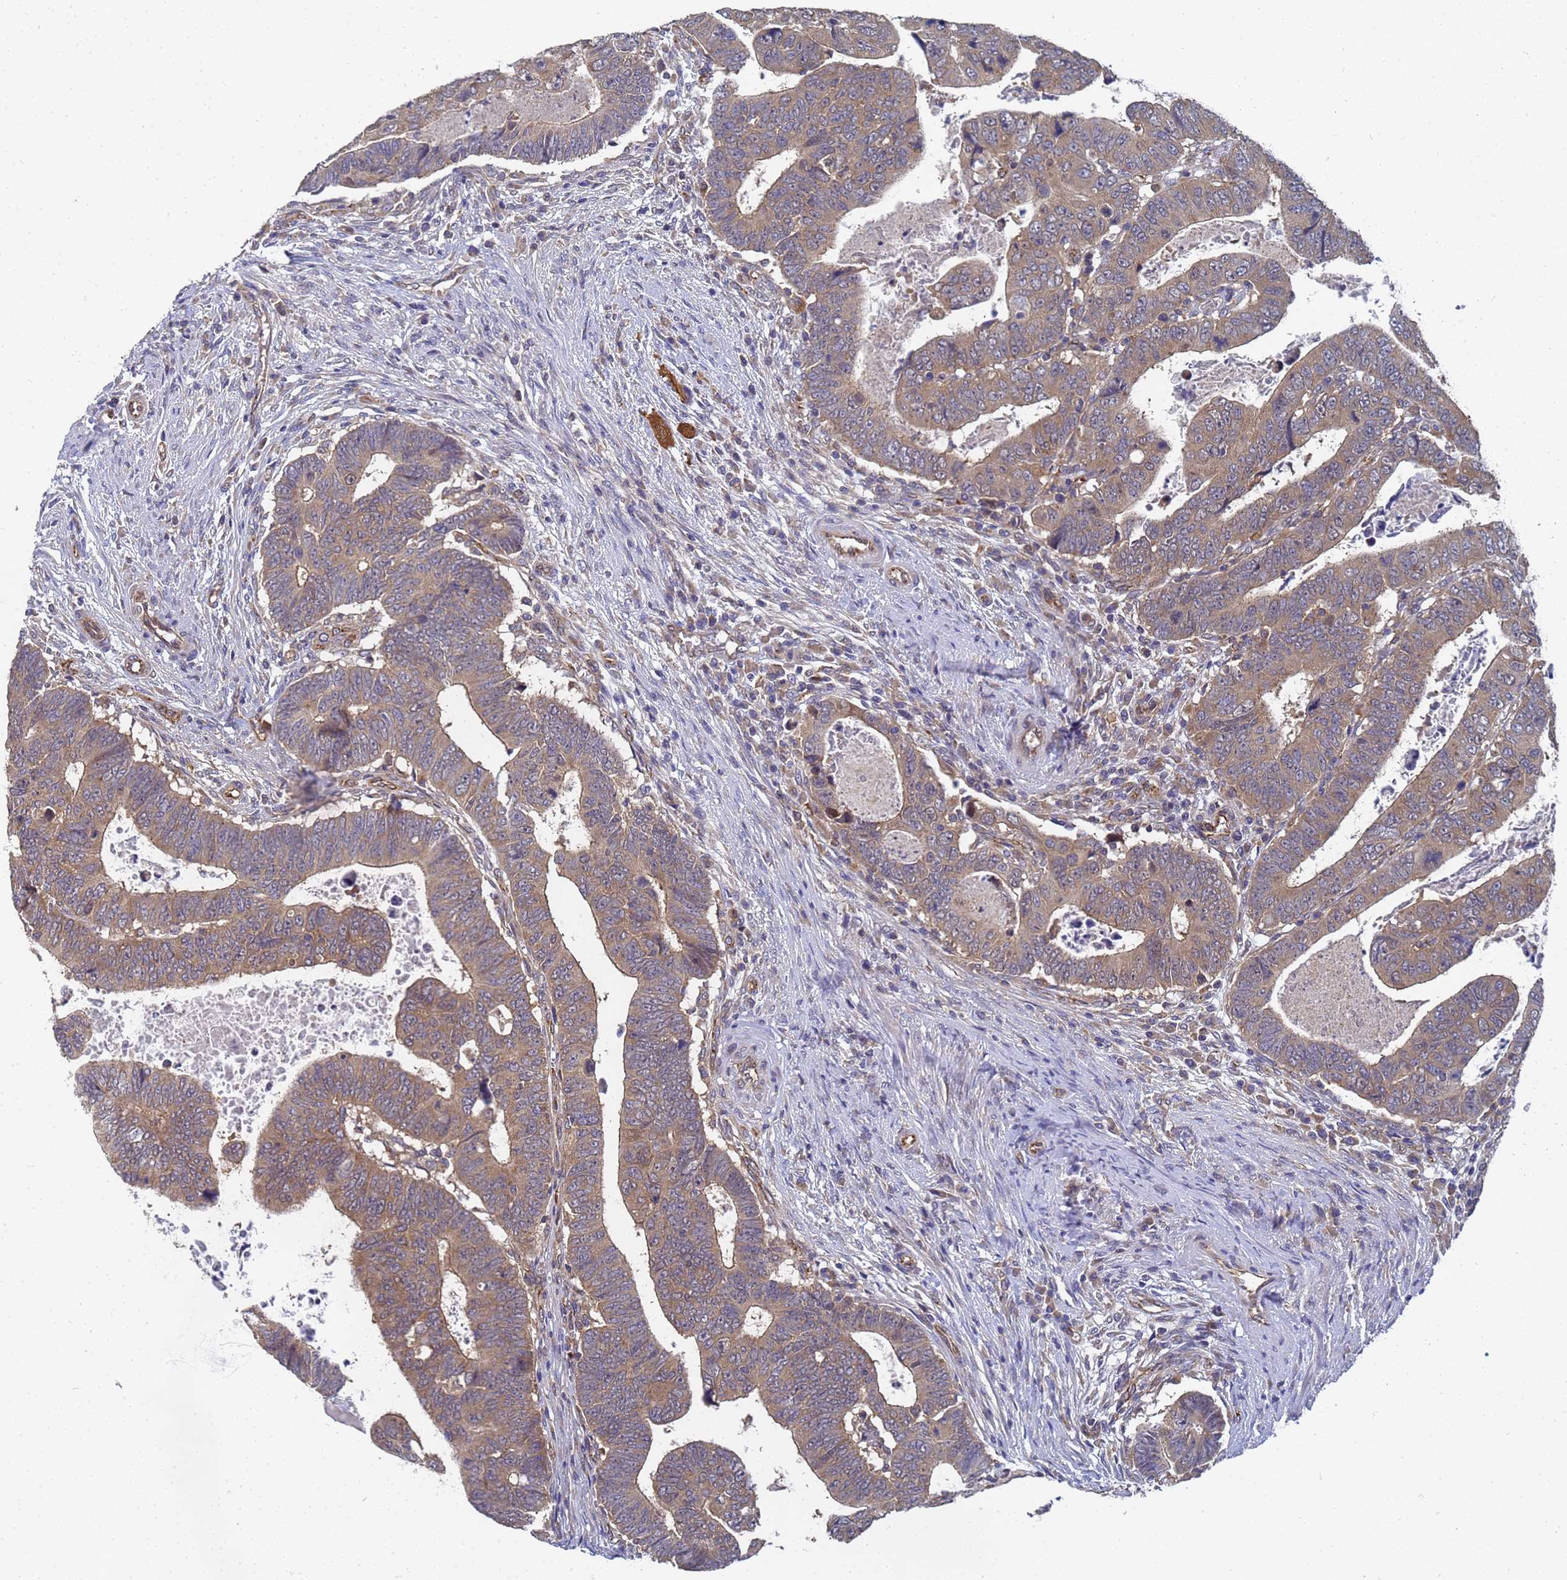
{"staining": {"intensity": "weak", "quantity": ">75%", "location": "cytoplasmic/membranous"}, "tissue": "colorectal cancer", "cell_type": "Tumor cells", "image_type": "cancer", "snomed": [{"axis": "morphology", "description": "Normal tissue, NOS"}, {"axis": "morphology", "description": "Adenocarcinoma, NOS"}, {"axis": "topography", "description": "Rectum"}], "caption": "An immunohistochemistry photomicrograph of neoplastic tissue is shown. Protein staining in brown highlights weak cytoplasmic/membranous positivity in adenocarcinoma (colorectal) within tumor cells. The protein of interest is shown in brown color, while the nuclei are stained blue.", "gene": "ALS2CL", "patient": {"sex": "female", "age": 65}}